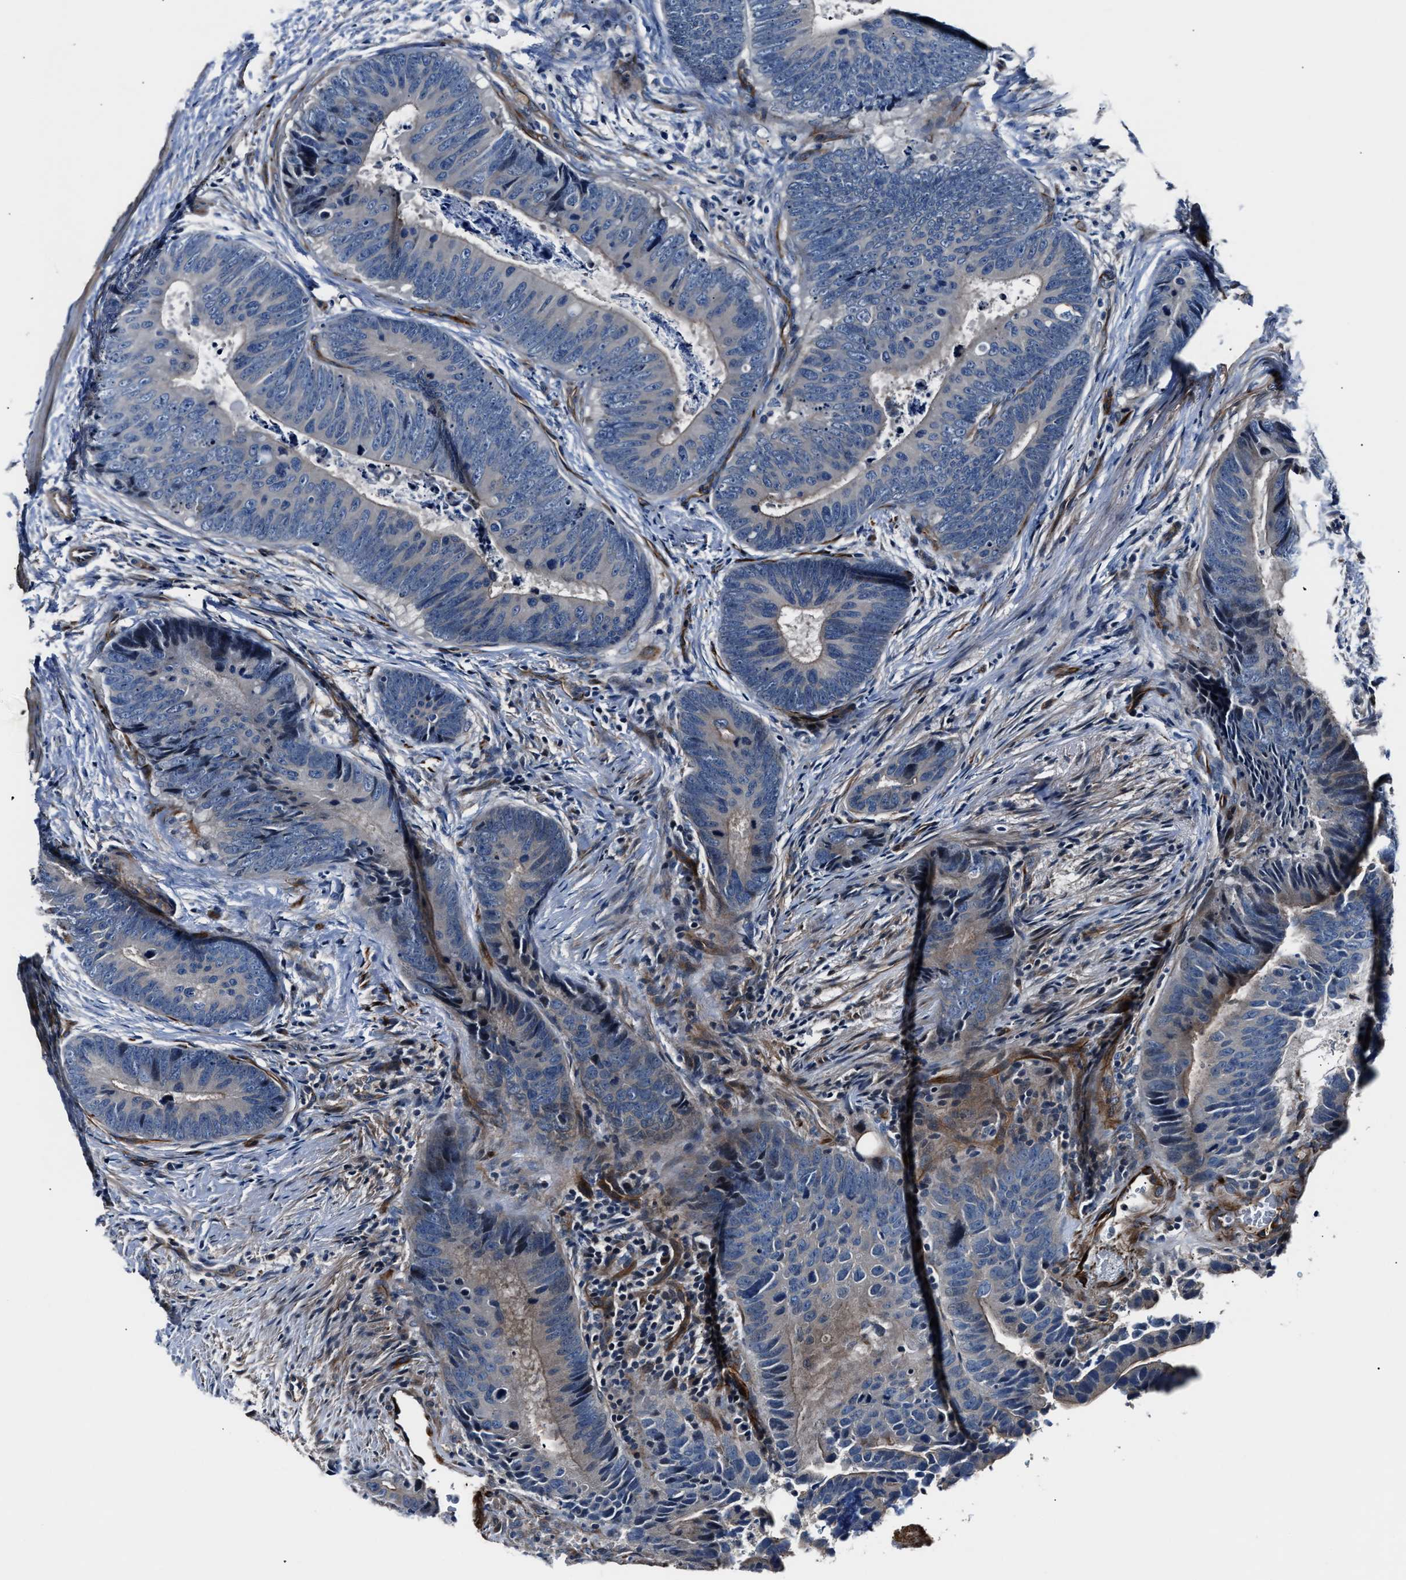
{"staining": {"intensity": "negative", "quantity": "none", "location": "none"}, "tissue": "colorectal cancer", "cell_type": "Tumor cells", "image_type": "cancer", "snomed": [{"axis": "morphology", "description": "Adenocarcinoma, NOS"}, {"axis": "topography", "description": "Colon"}], "caption": "Tumor cells show no significant expression in colorectal cancer (adenocarcinoma). (Stains: DAB IHC with hematoxylin counter stain, Microscopy: brightfield microscopy at high magnification).", "gene": "MPDZ", "patient": {"sex": "male", "age": 56}}